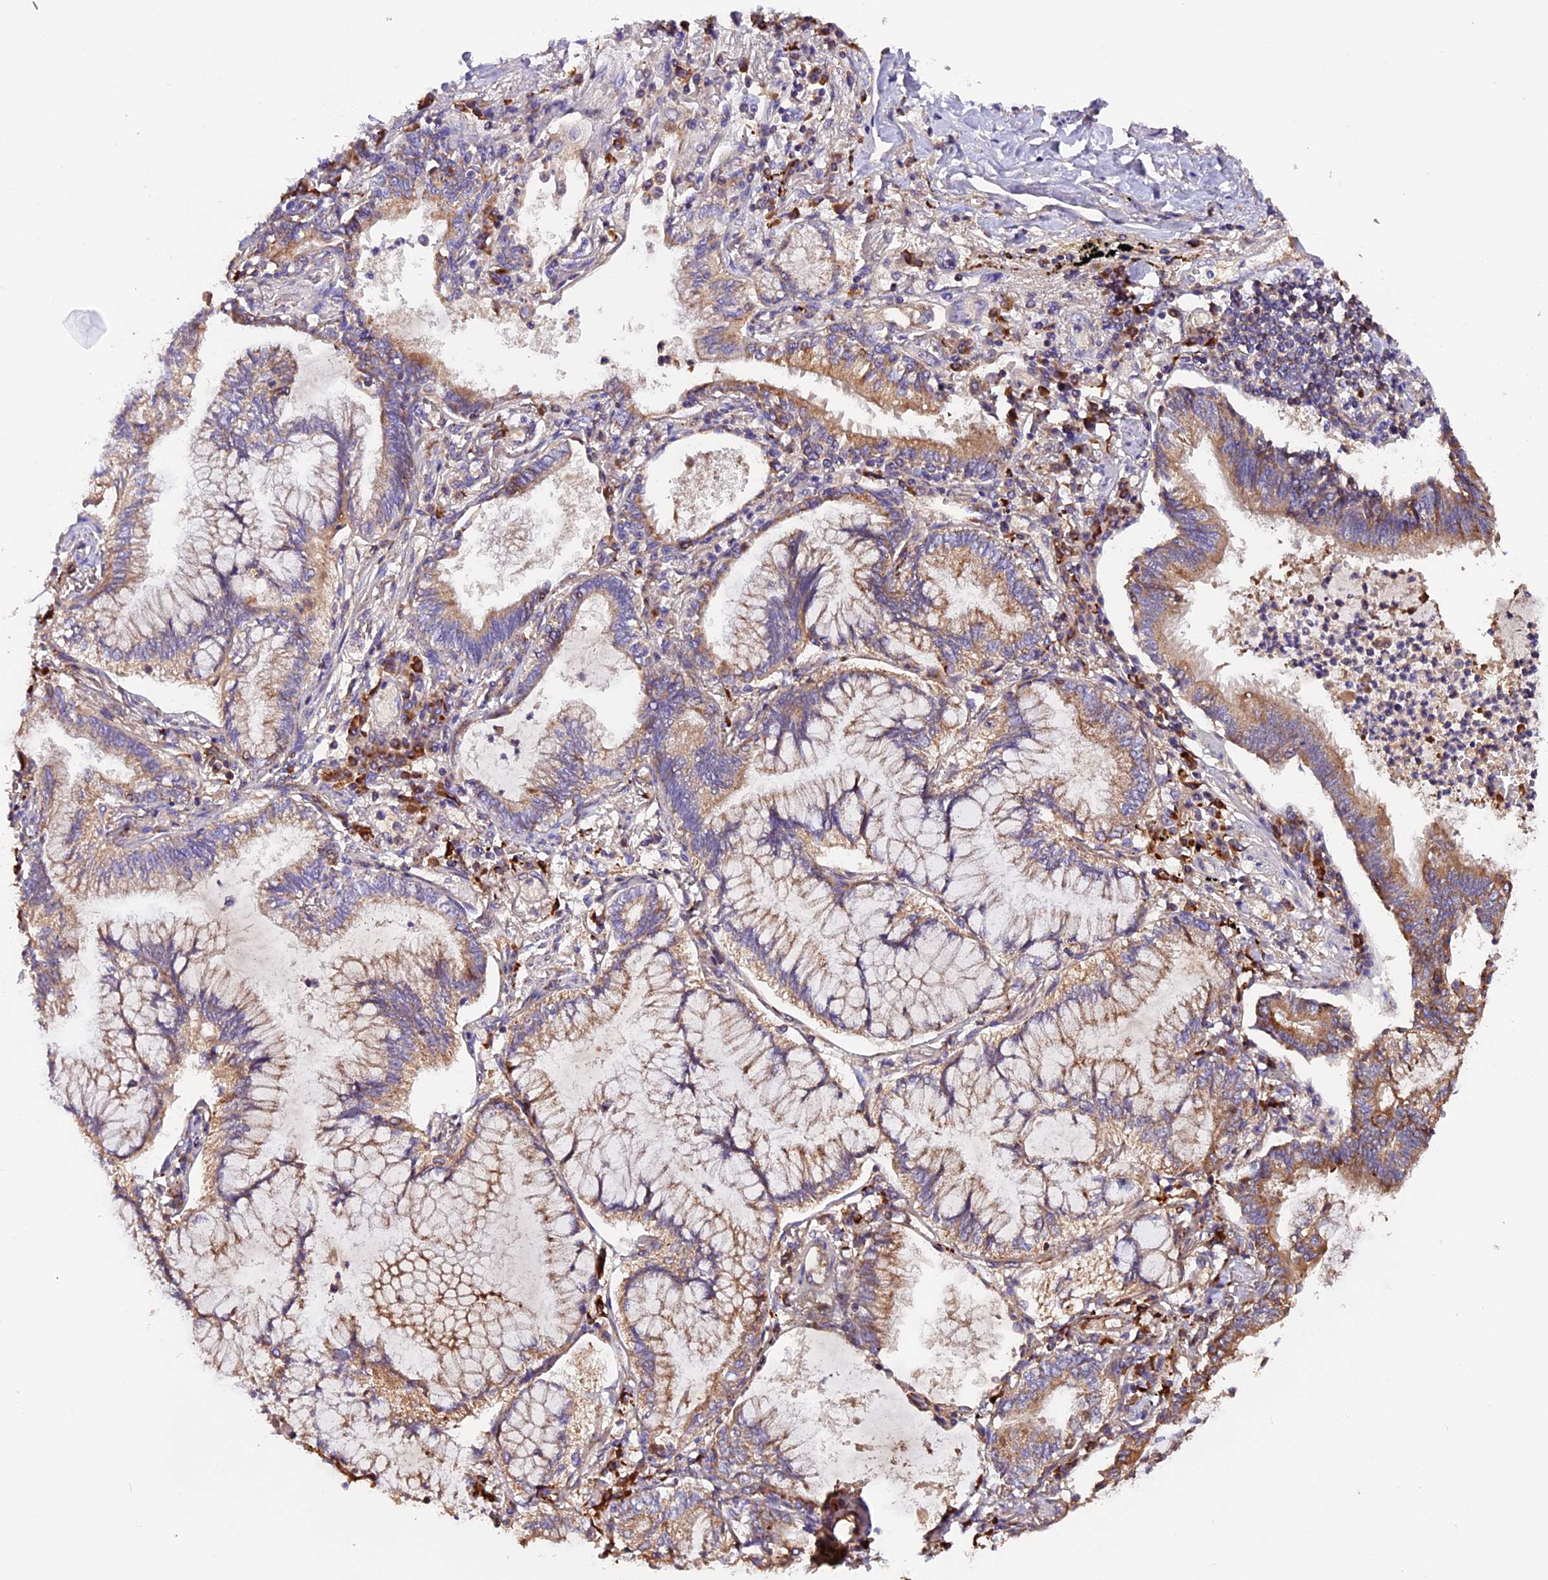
{"staining": {"intensity": "moderate", "quantity": ">75%", "location": "cytoplasmic/membranous"}, "tissue": "lung cancer", "cell_type": "Tumor cells", "image_type": "cancer", "snomed": [{"axis": "morphology", "description": "Adenocarcinoma, NOS"}, {"axis": "topography", "description": "Lung"}], "caption": "Lung cancer stained with immunohistochemistry (IHC) shows moderate cytoplasmic/membranous staining in approximately >75% of tumor cells.", "gene": "METTL22", "patient": {"sex": "female", "age": 70}}